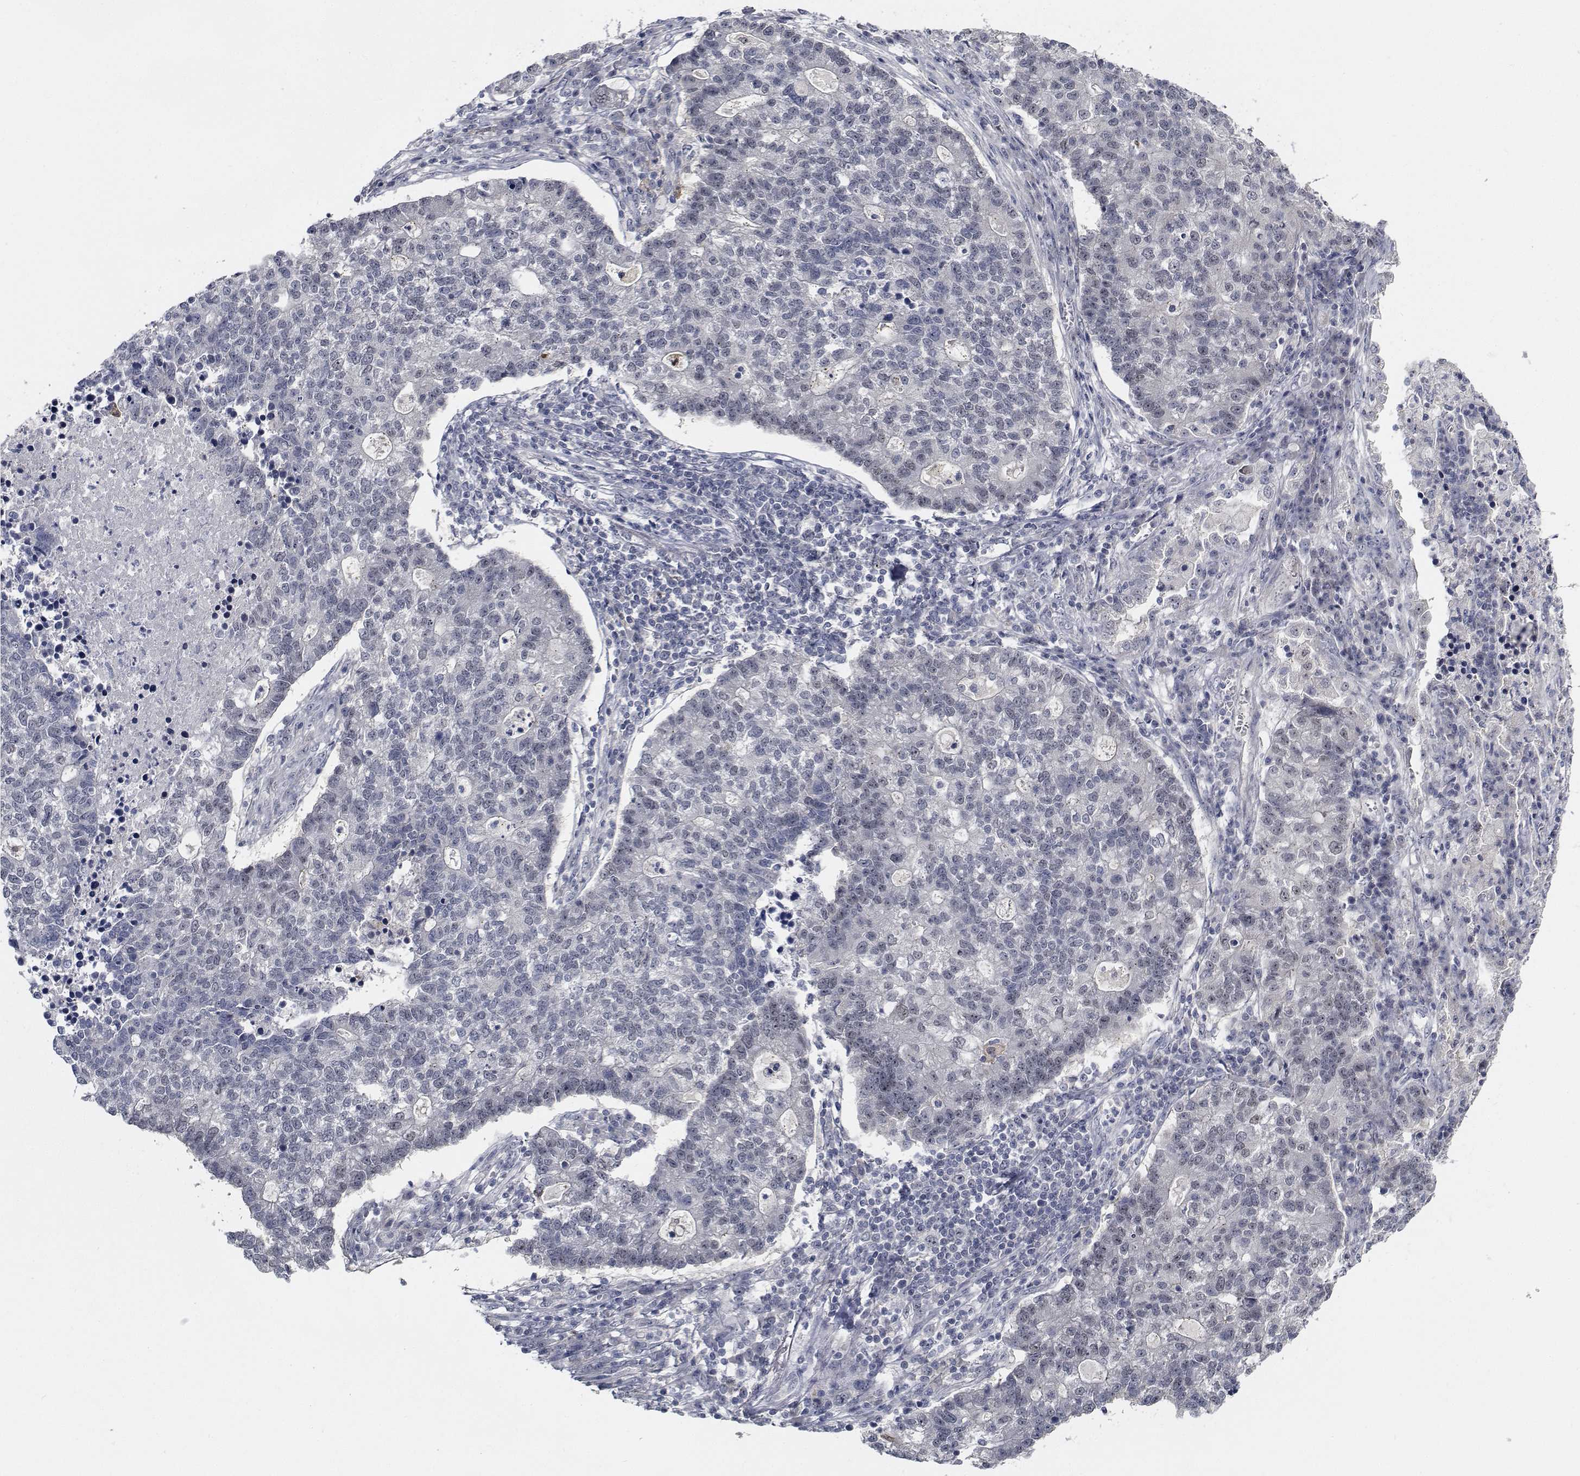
{"staining": {"intensity": "negative", "quantity": "none", "location": "none"}, "tissue": "lung cancer", "cell_type": "Tumor cells", "image_type": "cancer", "snomed": [{"axis": "morphology", "description": "Adenocarcinoma, NOS"}, {"axis": "topography", "description": "Lung"}], "caption": "Immunohistochemistry (IHC) of human lung cancer (adenocarcinoma) demonstrates no expression in tumor cells.", "gene": "NVL", "patient": {"sex": "male", "age": 57}}